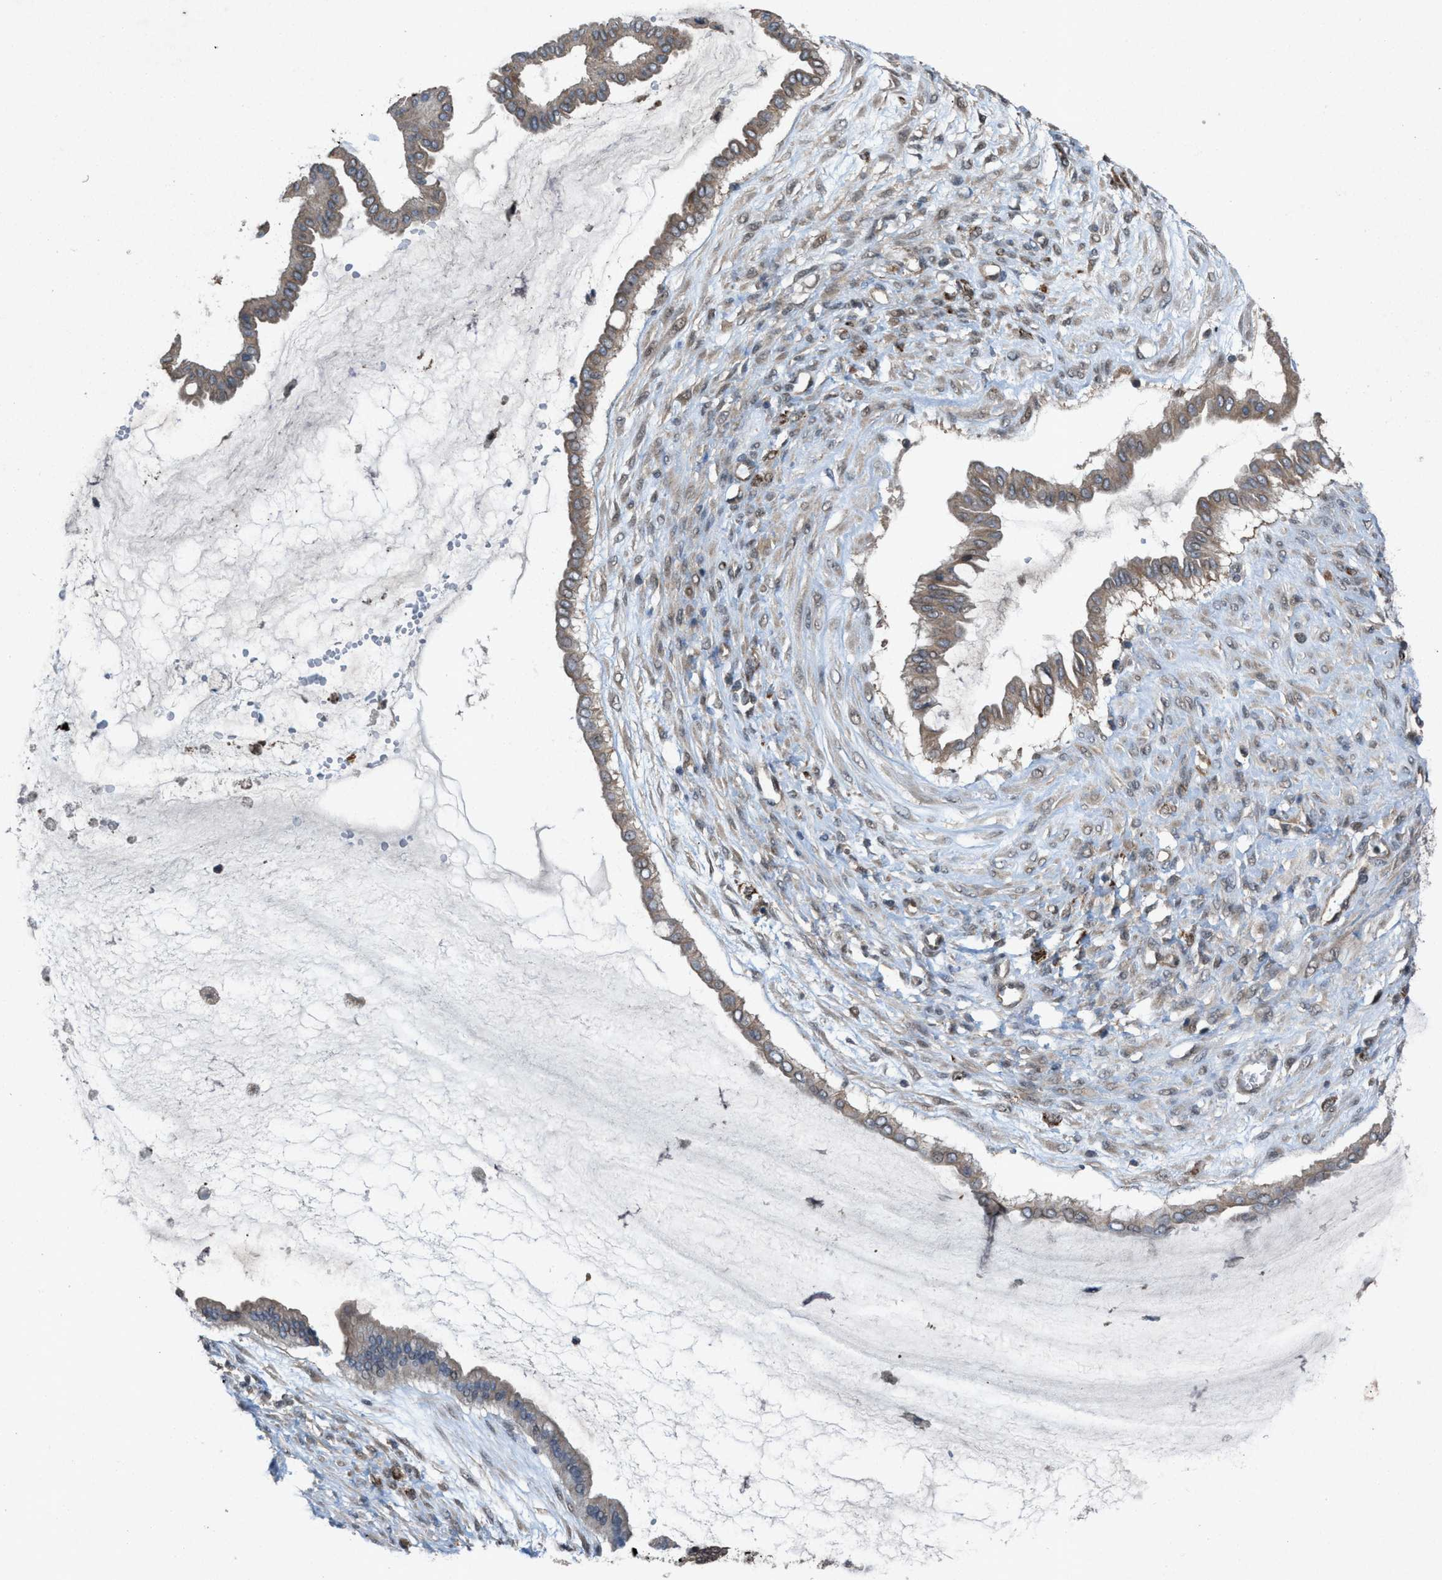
{"staining": {"intensity": "weak", "quantity": ">75%", "location": "cytoplasmic/membranous"}, "tissue": "ovarian cancer", "cell_type": "Tumor cells", "image_type": "cancer", "snomed": [{"axis": "morphology", "description": "Cystadenocarcinoma, mucinous, NOS"}, {"axis": "topography", "description": "Ovary"}], "caption": "Human ovarian mucinous cystadenocarcinoma stained with a brown dye exhibits weak cytoplasmic/membranous positive staining in about >75% of tumor cells.", "gene": "PLAA", "patient": {"sex": "female", "age": 73}}